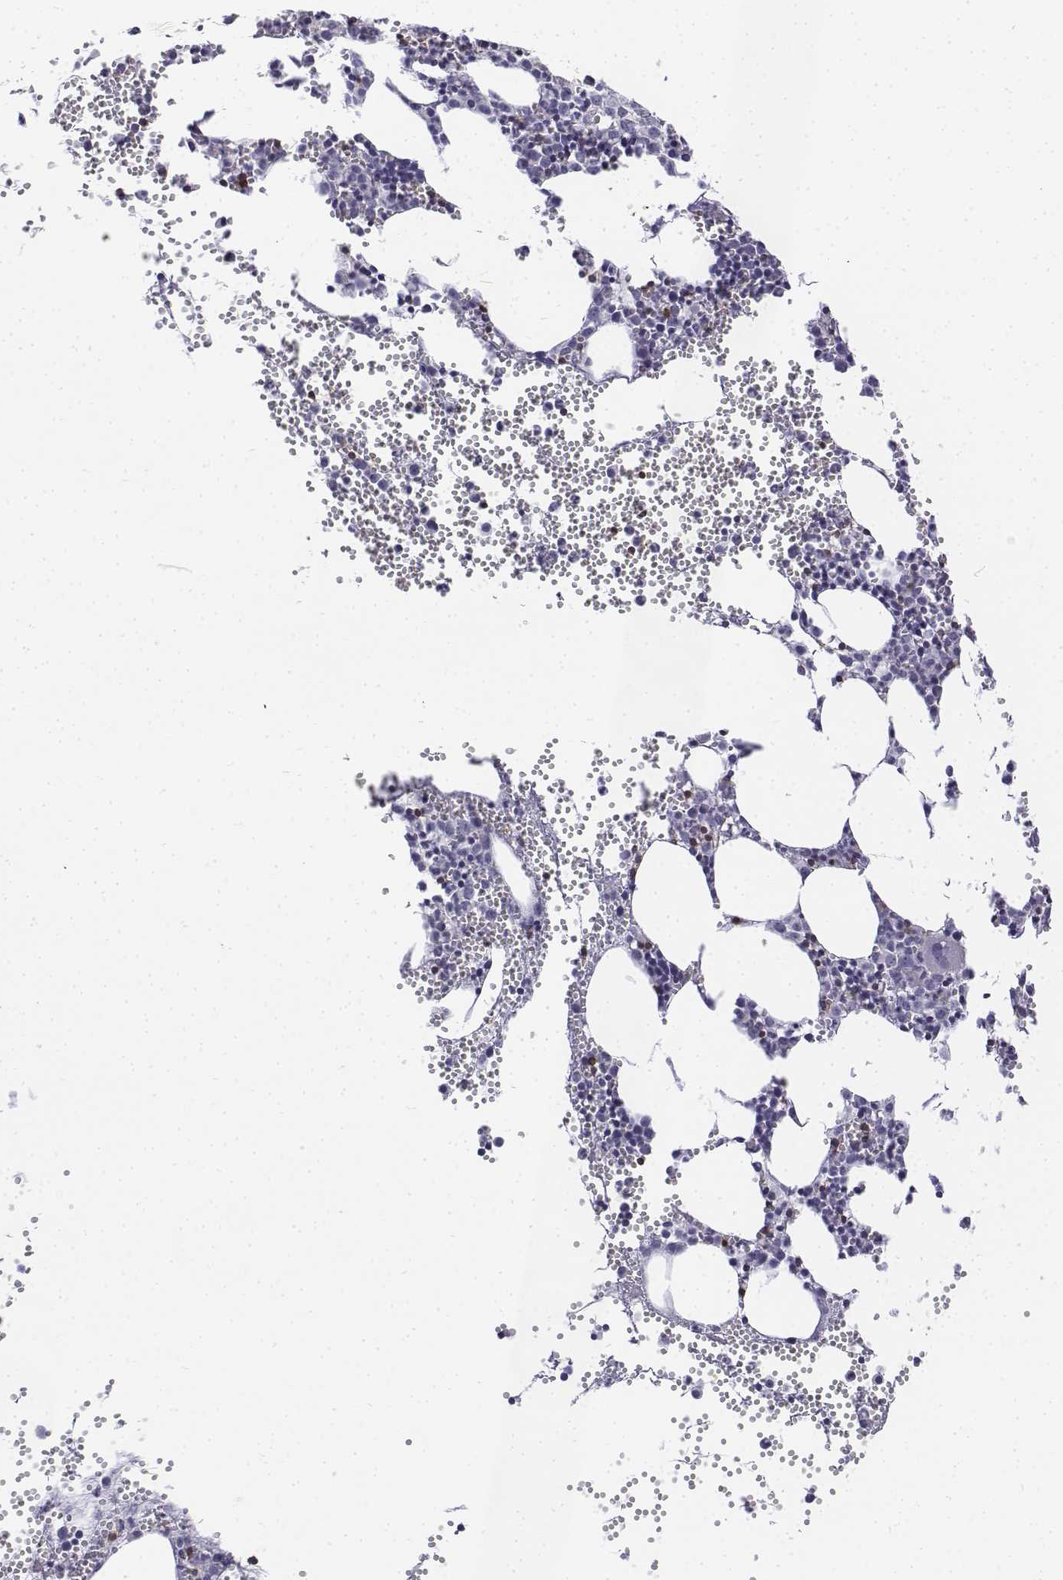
{"staining": {"intensity": "strong", "quantity": "<25%", "location": "cytoplasmic/membranous"}, "tissue": "bone marrow", "cell_type": "Hematopoietic cells", "image_type": "normal", "snomed": [{"axis": "morphology", "description": "Normal tissue, NOS"}, {"axis": "topography", "description": "Bone marrow"}], "caption": "Protein staining reveals strong cytoplasmic/membranous positivity in about <25% of hematopoietic cells in benign bone marrow.", "gene": "CD3E", "patient": {"sex": "male", "age": 89}}